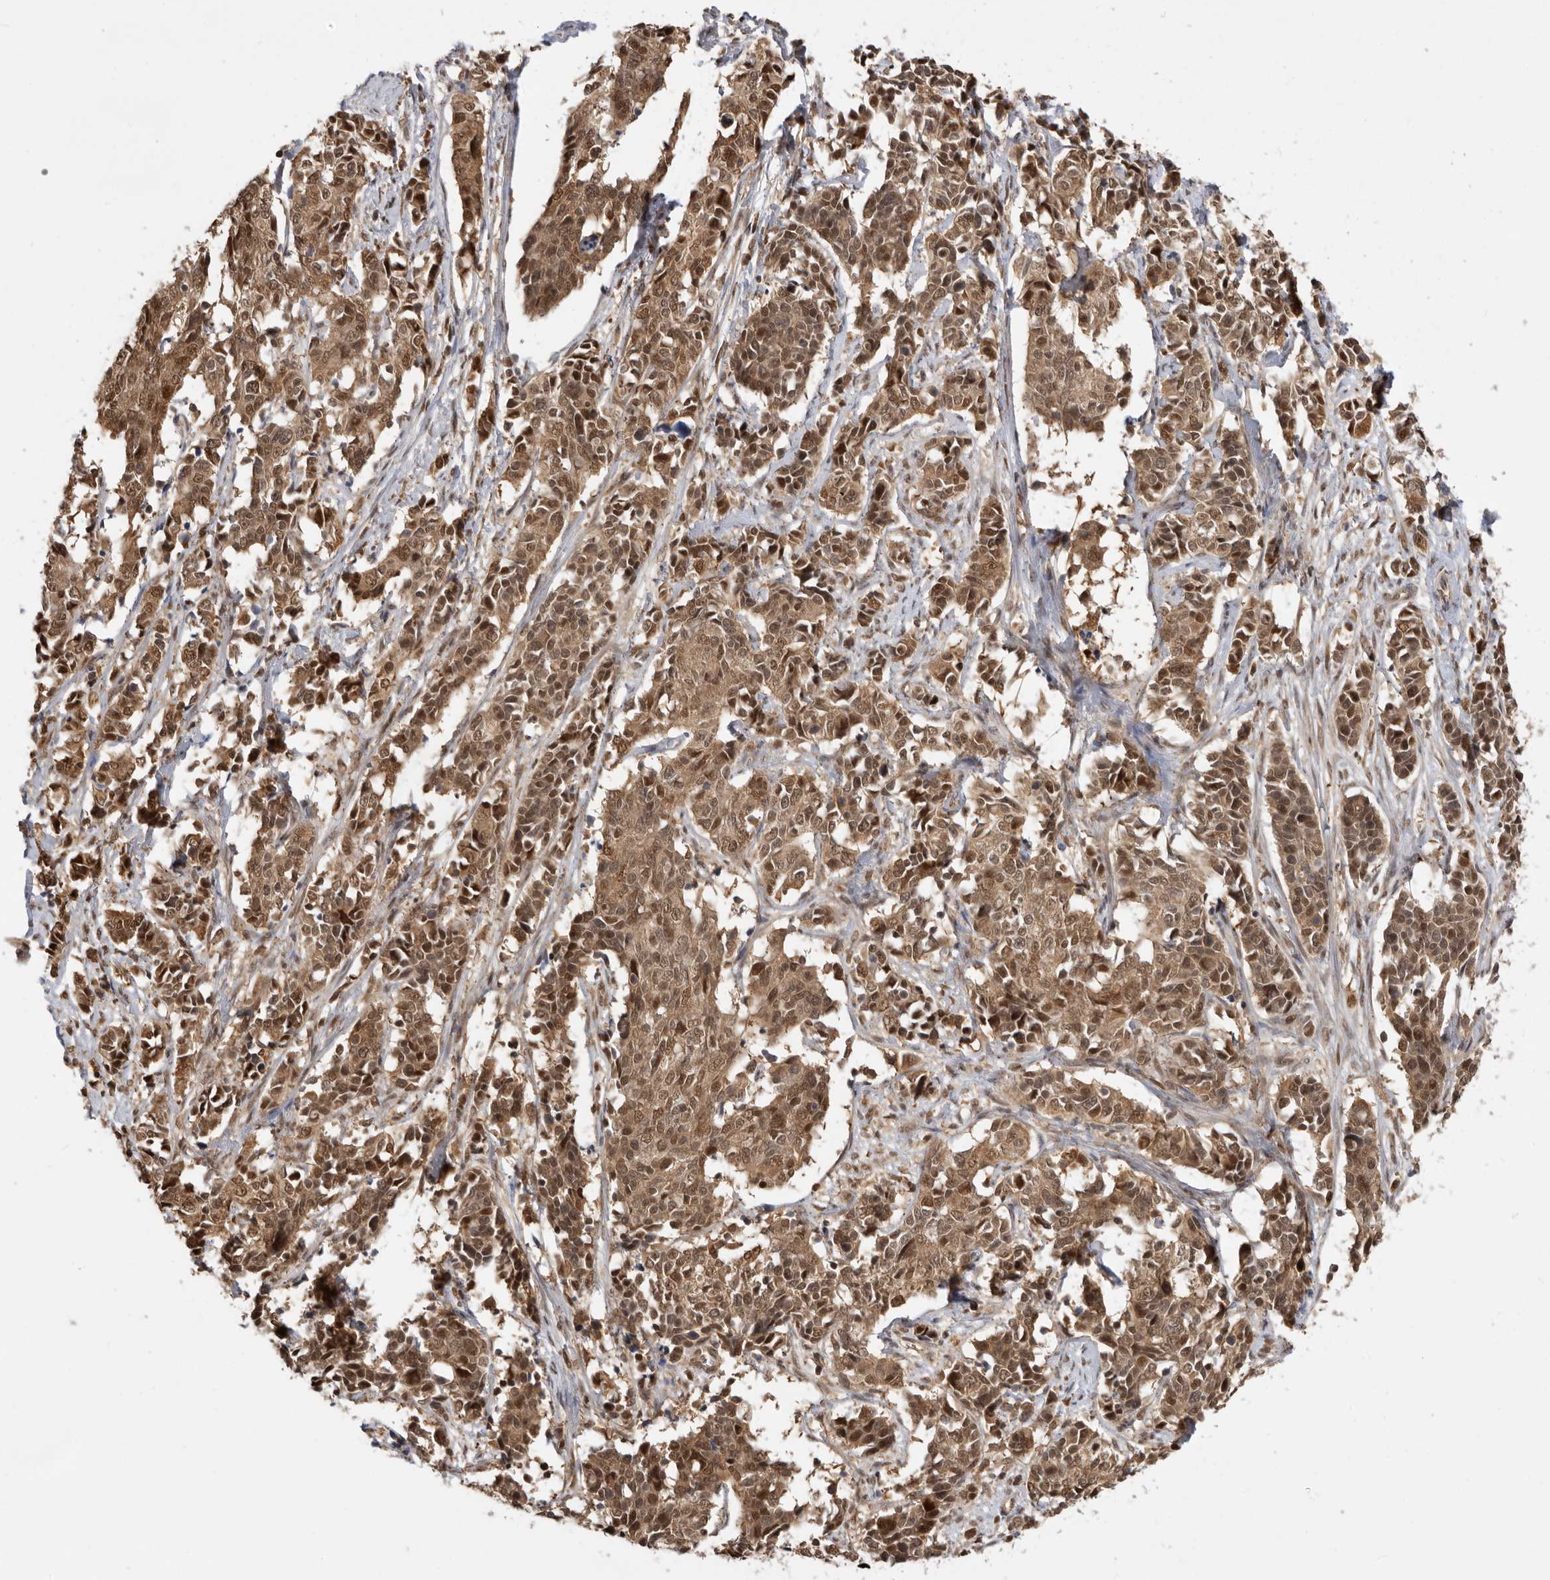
{"staining": {"intensity": "moderate", "quantity": ">75%", "location": "cytoplasmic/membranous,nuclear"}, "tissue": "cervical cancer", "cell_type": "Tumor cells", "image_type": "cancer", "snomed": [{"axis": "morphology", "description": "Normal tissue, NOS"}, {"axis": "morphology", "description": "Squamous cell carcinoma, NOS"}, {"axis": "topography", "description": "Cervix"}], "caption": "Brown immunohistochemical staining in human cervical squamous cell carcinoma exhibits moderate cytoplasmic/membranous and nuclear positivity in approximately >75% of tumor cells. The staining was performed using DAB to visualize the protein expression in brown, while the nuclei were stained in blue with hematoxylin (Magnification: 20x).", "gene": "ADPRS", "patient": {"sex": "female", "age": 35}}